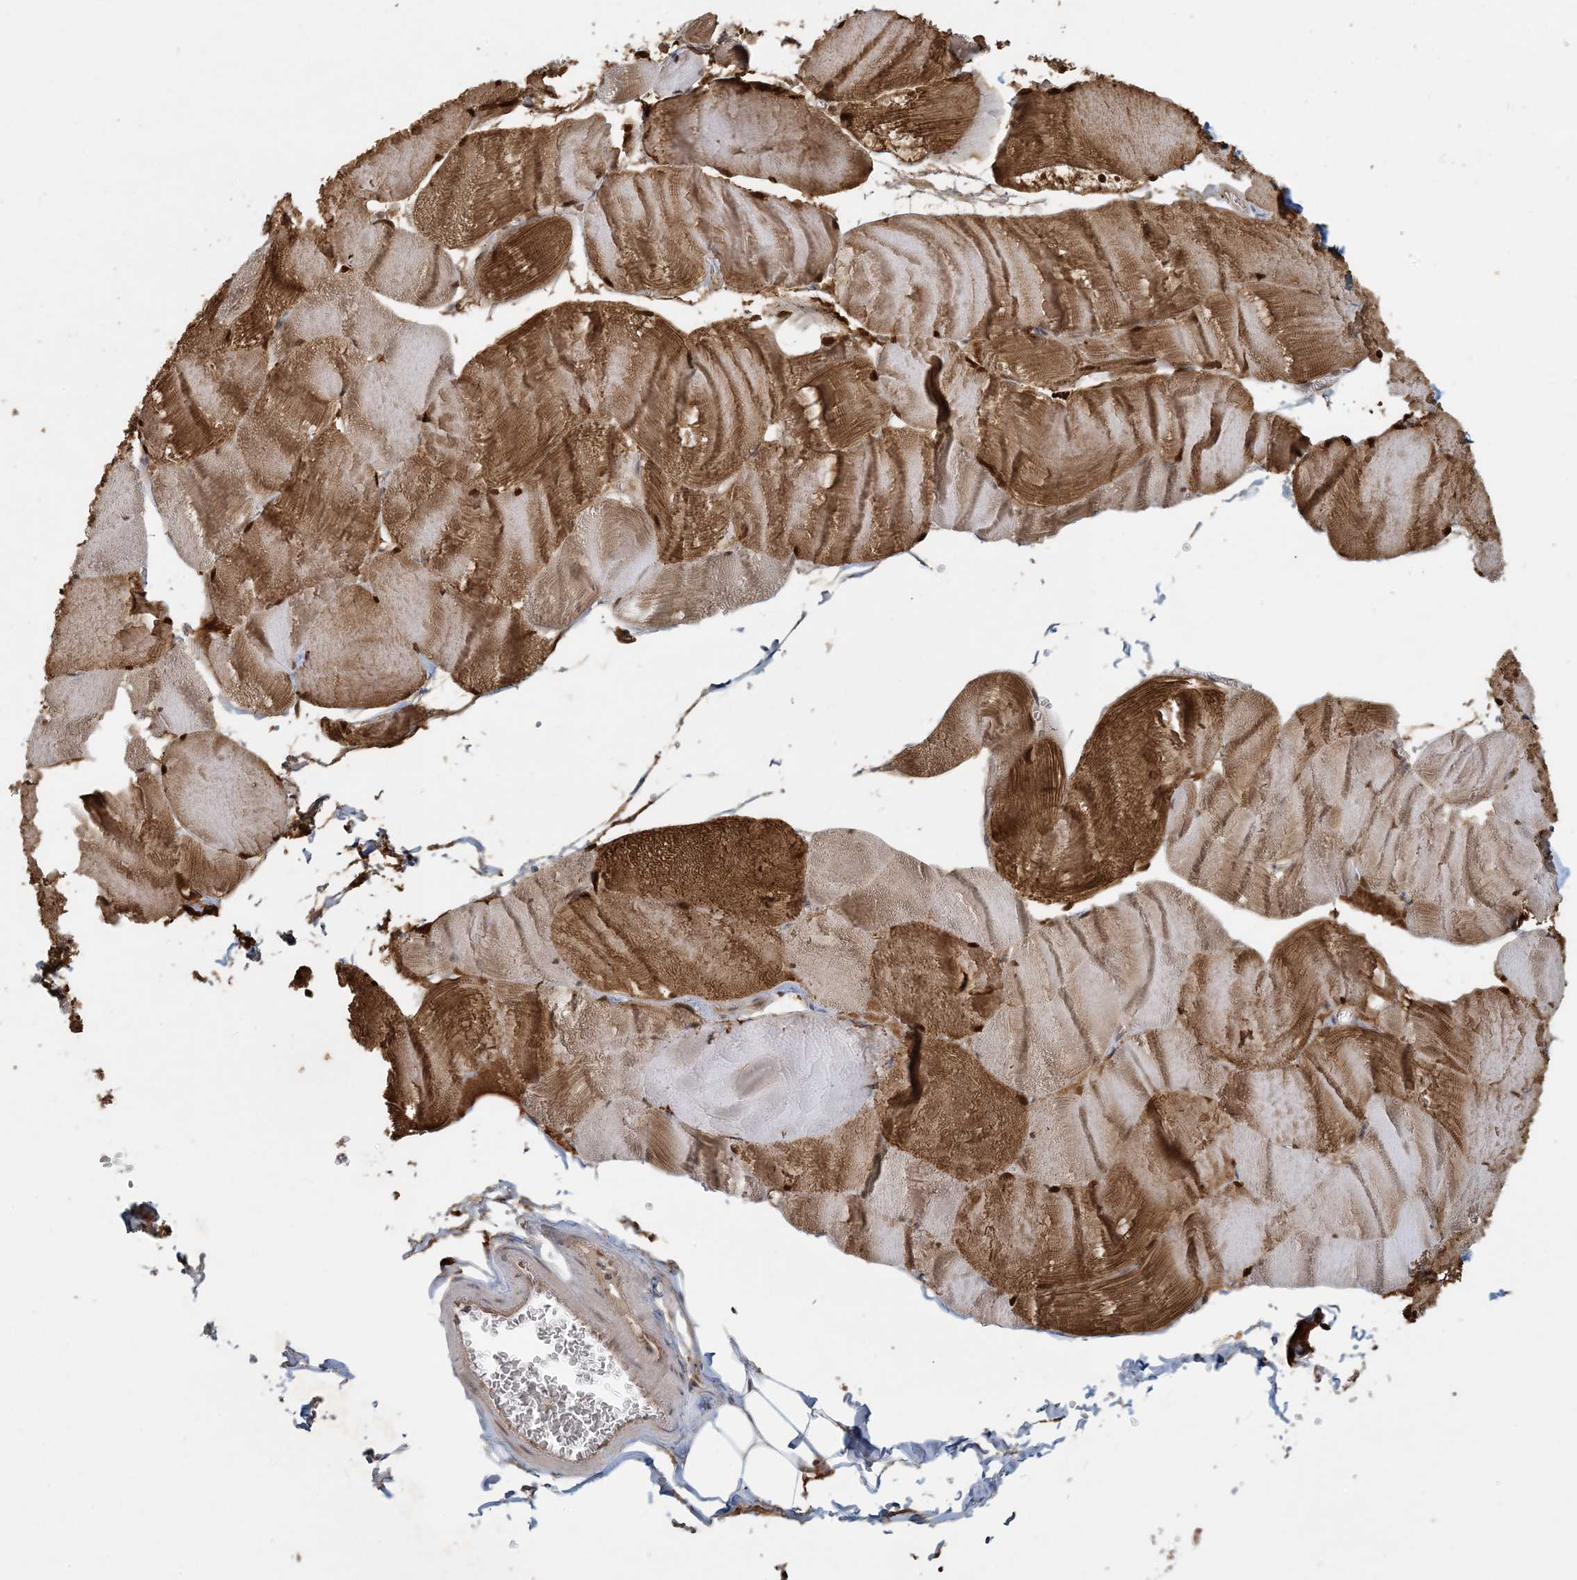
{"staining": {"intensity": "strong", "quantity": "25%-75%", "location": "cytoplasmic/membranous,nuclear"}, "tissue": "skeletal muscle", "cell_type": "Myocytes", "image_type": "normal", "snomed": [{"axis": "morphology", "description": "Normal tissue, NOS"}, {"axis": "morphology", "description": "Basal cell carcinoma"}, {"axis": "topography", "description": "Skeletal muscle"}], "caption": "Strong cytoplasmic/membranous,nuclear staining for a protein is seen in approximately 25%-75% of myocytes of normal skeletal muscle using immunohistochemistry (IHC).", "gene": "BCORL1", "patient": {"sex": "female", "age": 64}}